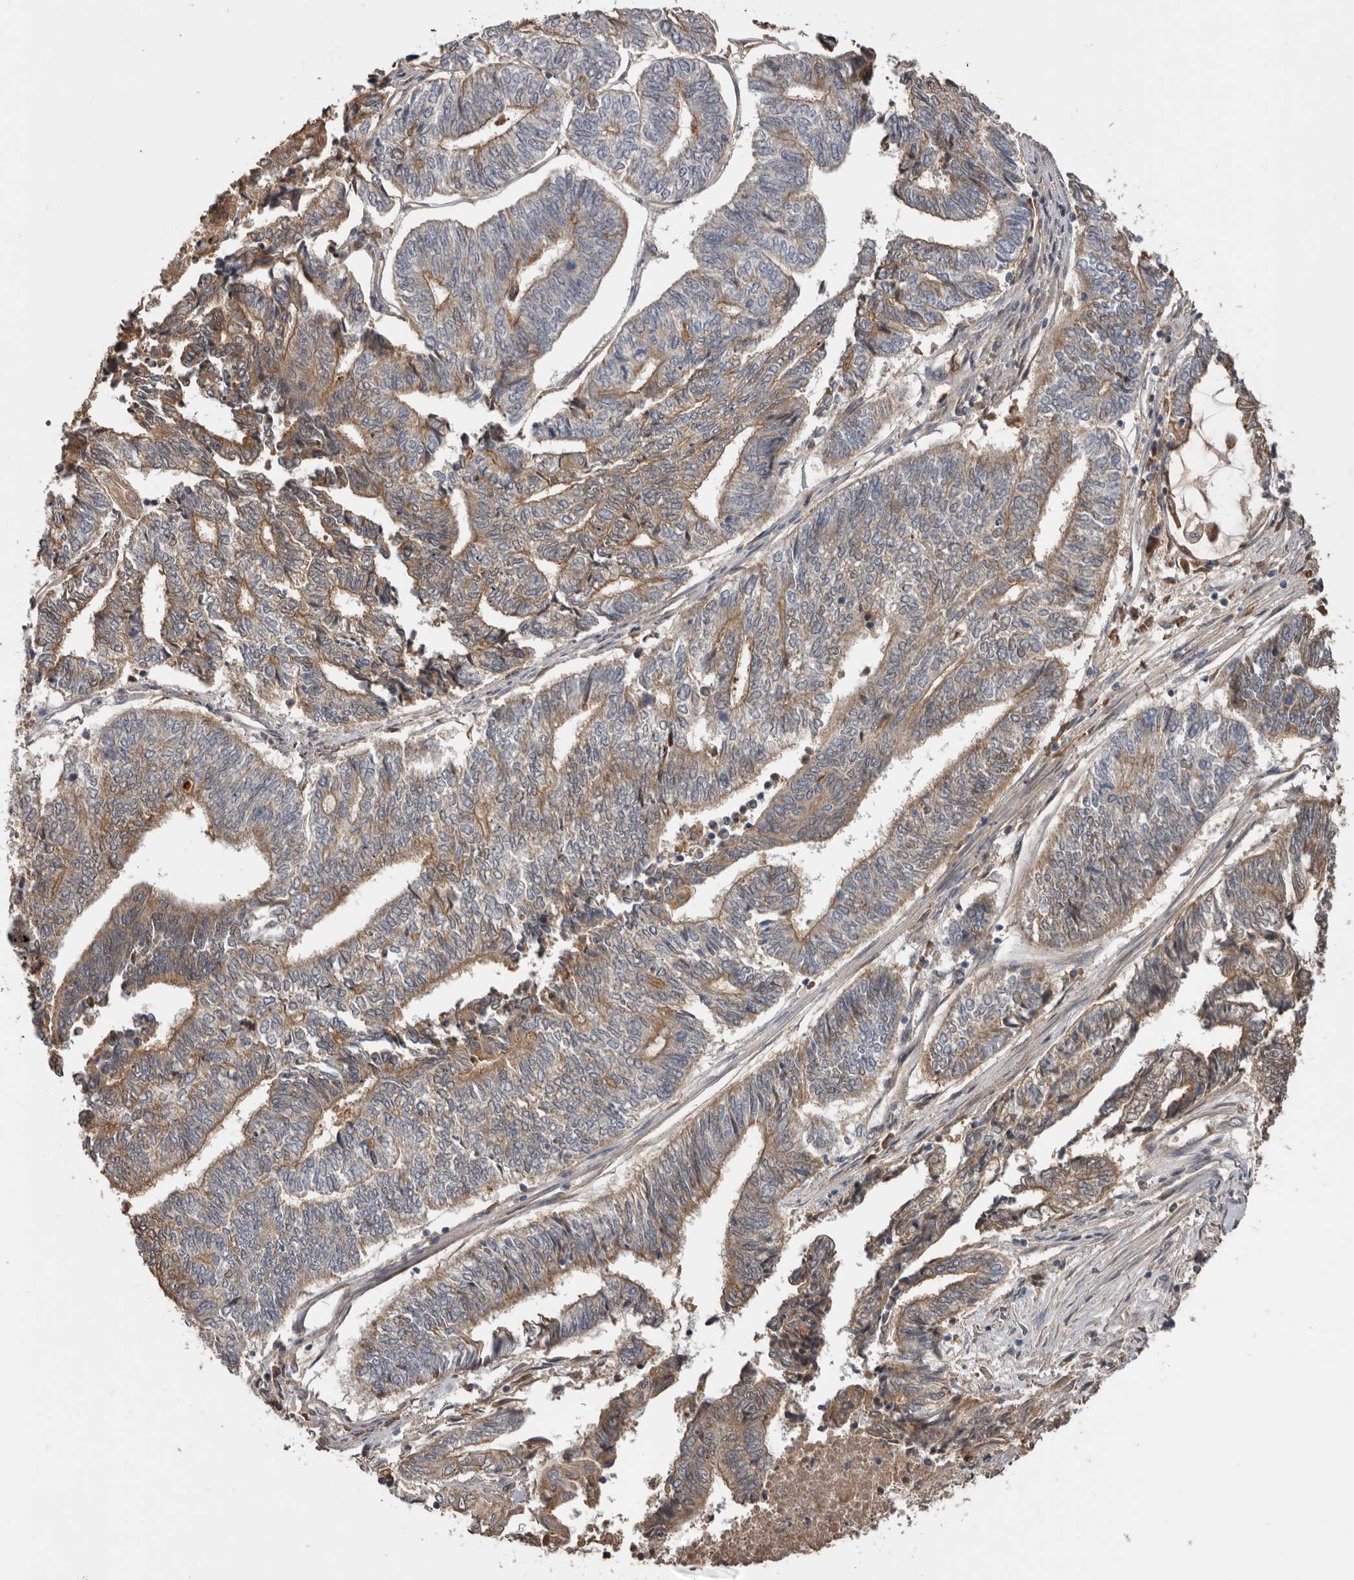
{"staining": {"intensity": "weak", "quantity": ">75%", "location": "cytoplasmic/membranous"}, "tissue": "endometrial cancer", "cell_type": "Tumor cells", "image_type": "cancer", "snomed": [{"axis": "morphology", "description": "Adenocarcinoma, NOS"}, {"axis": "topography", "description": "Uterus"}, {"axis": "topography", "description": "Endometrium"}], "caption": "IHC micrograph of human endometrial adenocarcinoma stained for a protein (brown), which displays low levels of weak cytoplasmic/membranous positivity in approximately >75% of tumor cells.", "gene": "NMUR1", "patient": {"sex": "female", "age": 70}}